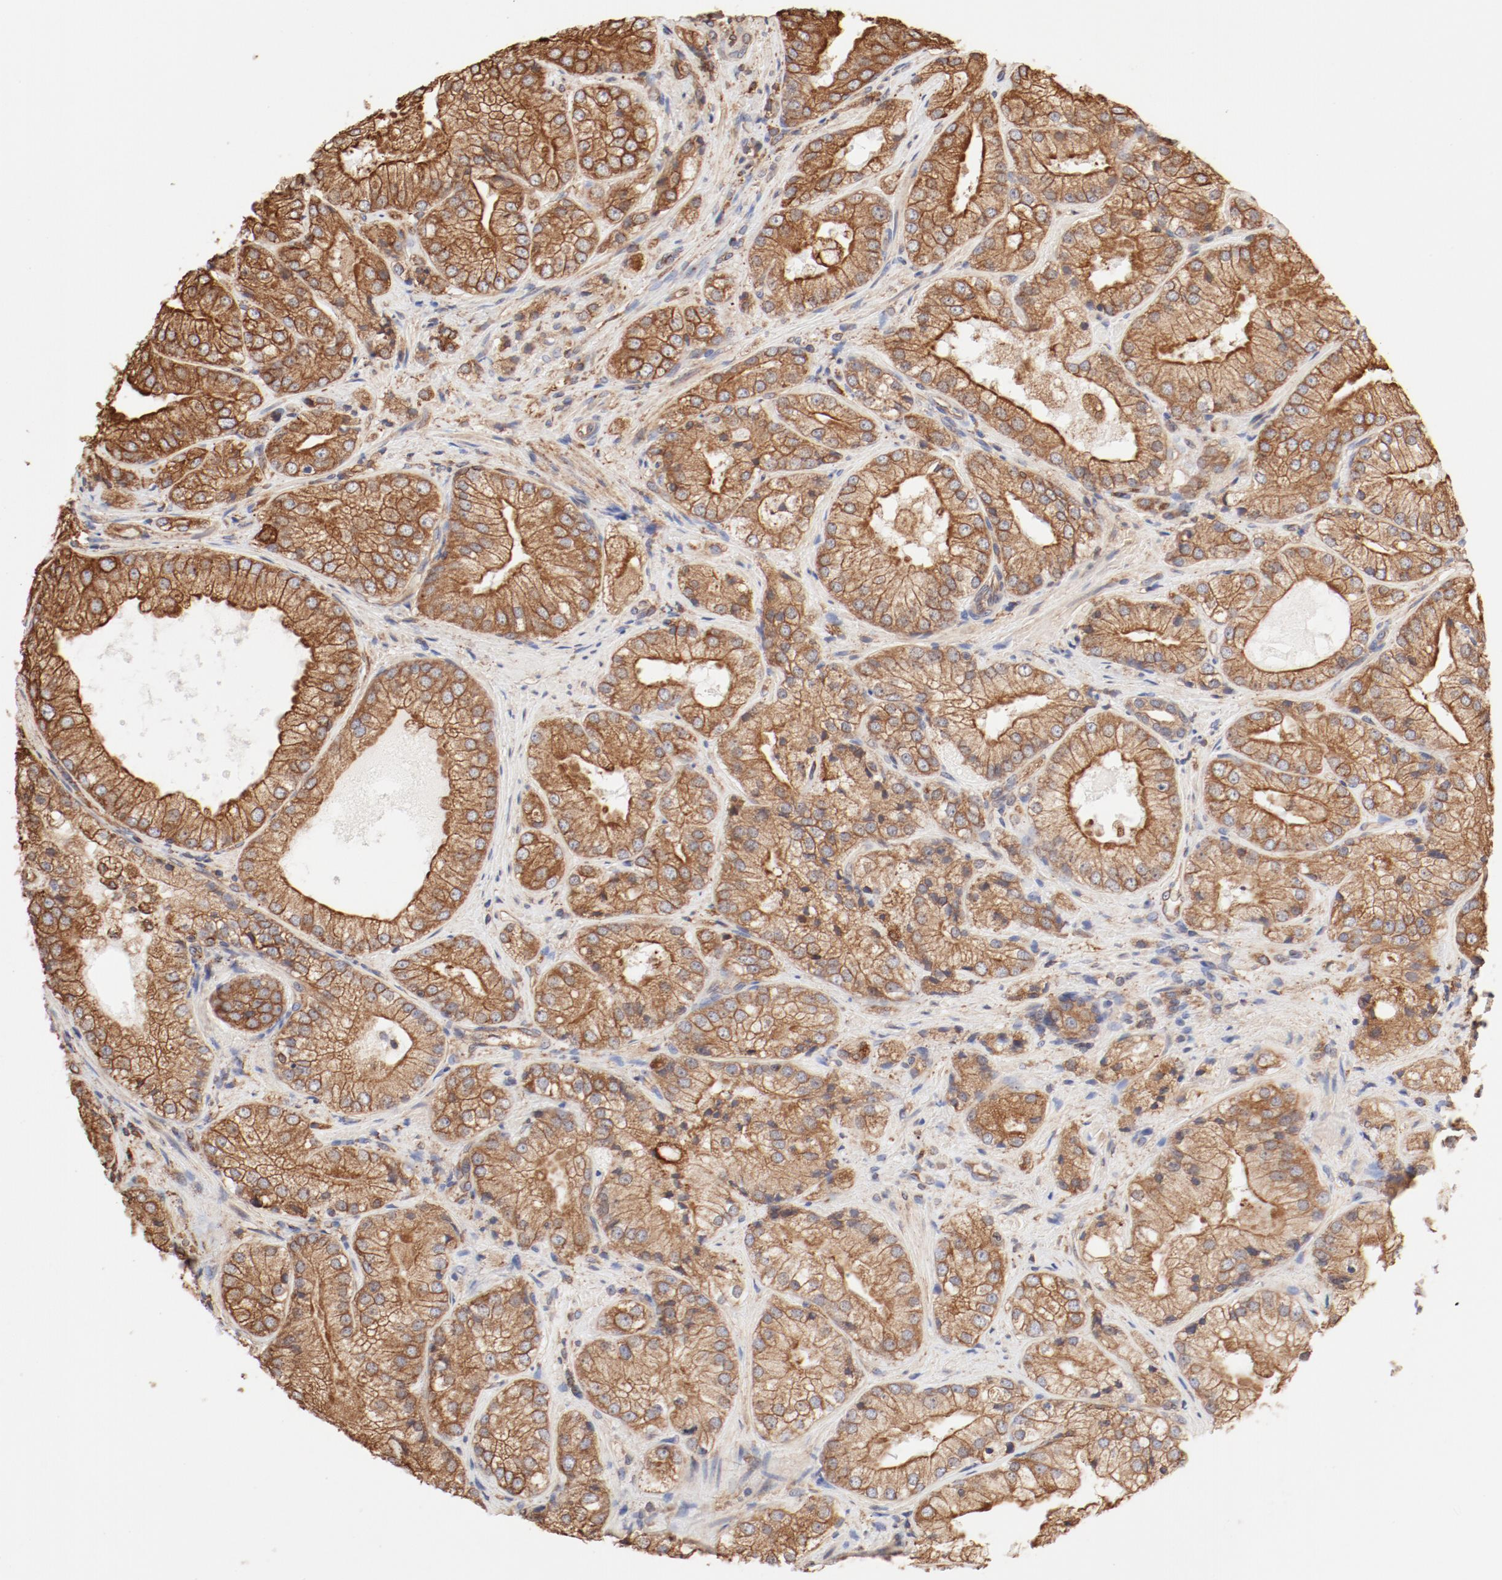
{"staining": {"intensity": "moderate", "quantity": "25%-75%", "location": "cytoplasmic/membranous"}, "tissue": "prostate cancer", "cell_type": "Tumor cells", "image_type": "cancer", "snomed": [{"axis": "morphology", "description": "Adenocarcinoma, Low grade"}, {"axis": "topography", "description": "Prostate"}], "caption": "Immunohistochemistry (IHC) photomicrograph of neoplastic tissue: human prostate cancer stained using IHC reveals medium levels of moderate protein expression localized specifically in the cytoplasmic/membranous of tumor cells, appearing as a cytoplasmic/membranous brown color.", "gene": "BCAP31", "patient": {"sex": "male", "age": 60}}